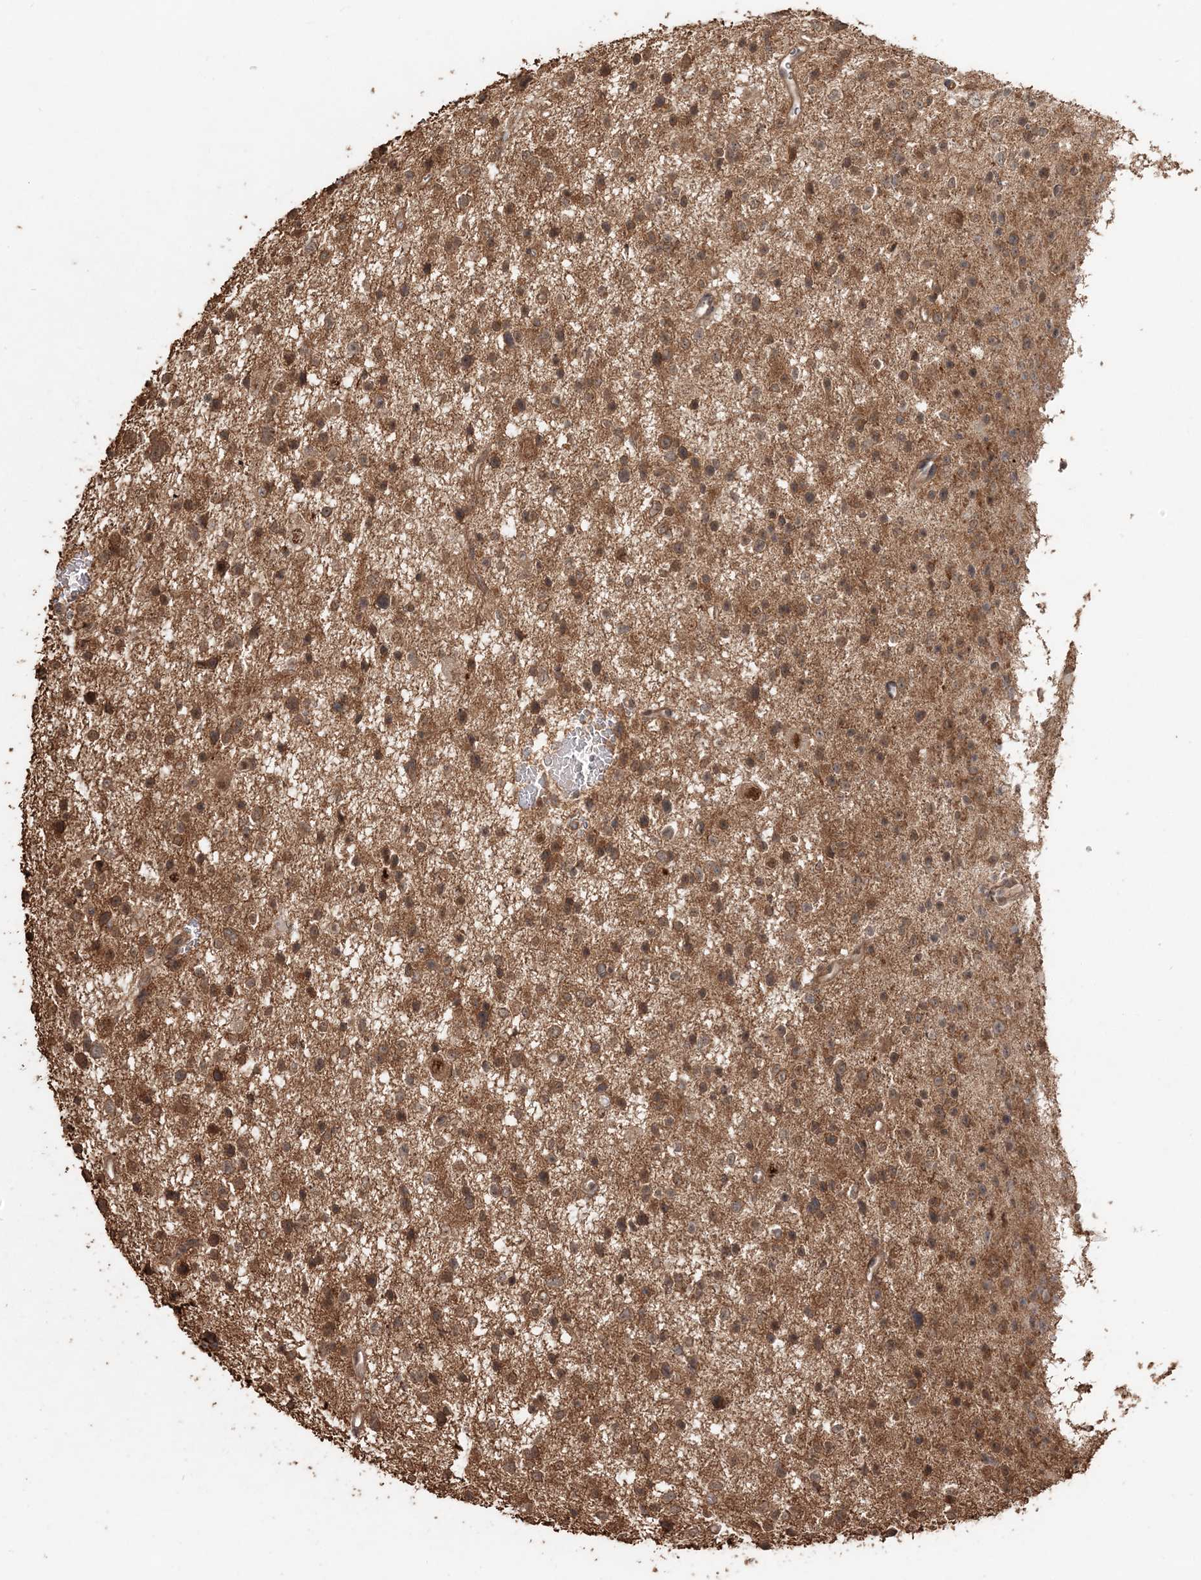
{"staining": {"intensity": "moderate", "quantity": ">75%", "location": "cytoplasmic/membranous"}, "tissue": "glioma", "cell_type": "Tumor cells", "image_type": "cancer", "snomed": [{"axis": "morphology", "description": "Glioma, malignant, Low grade"}, {"axis": "topography", "description": "Brain"}], "caption": "Tumor cells exhibit medium levels of moderate cytoplasmic/membranous expression in approximately >75% of cells in low-grade glioma (malignant).", "gene": "CAB39", "patient": {"sex": "female", "age": 37}}